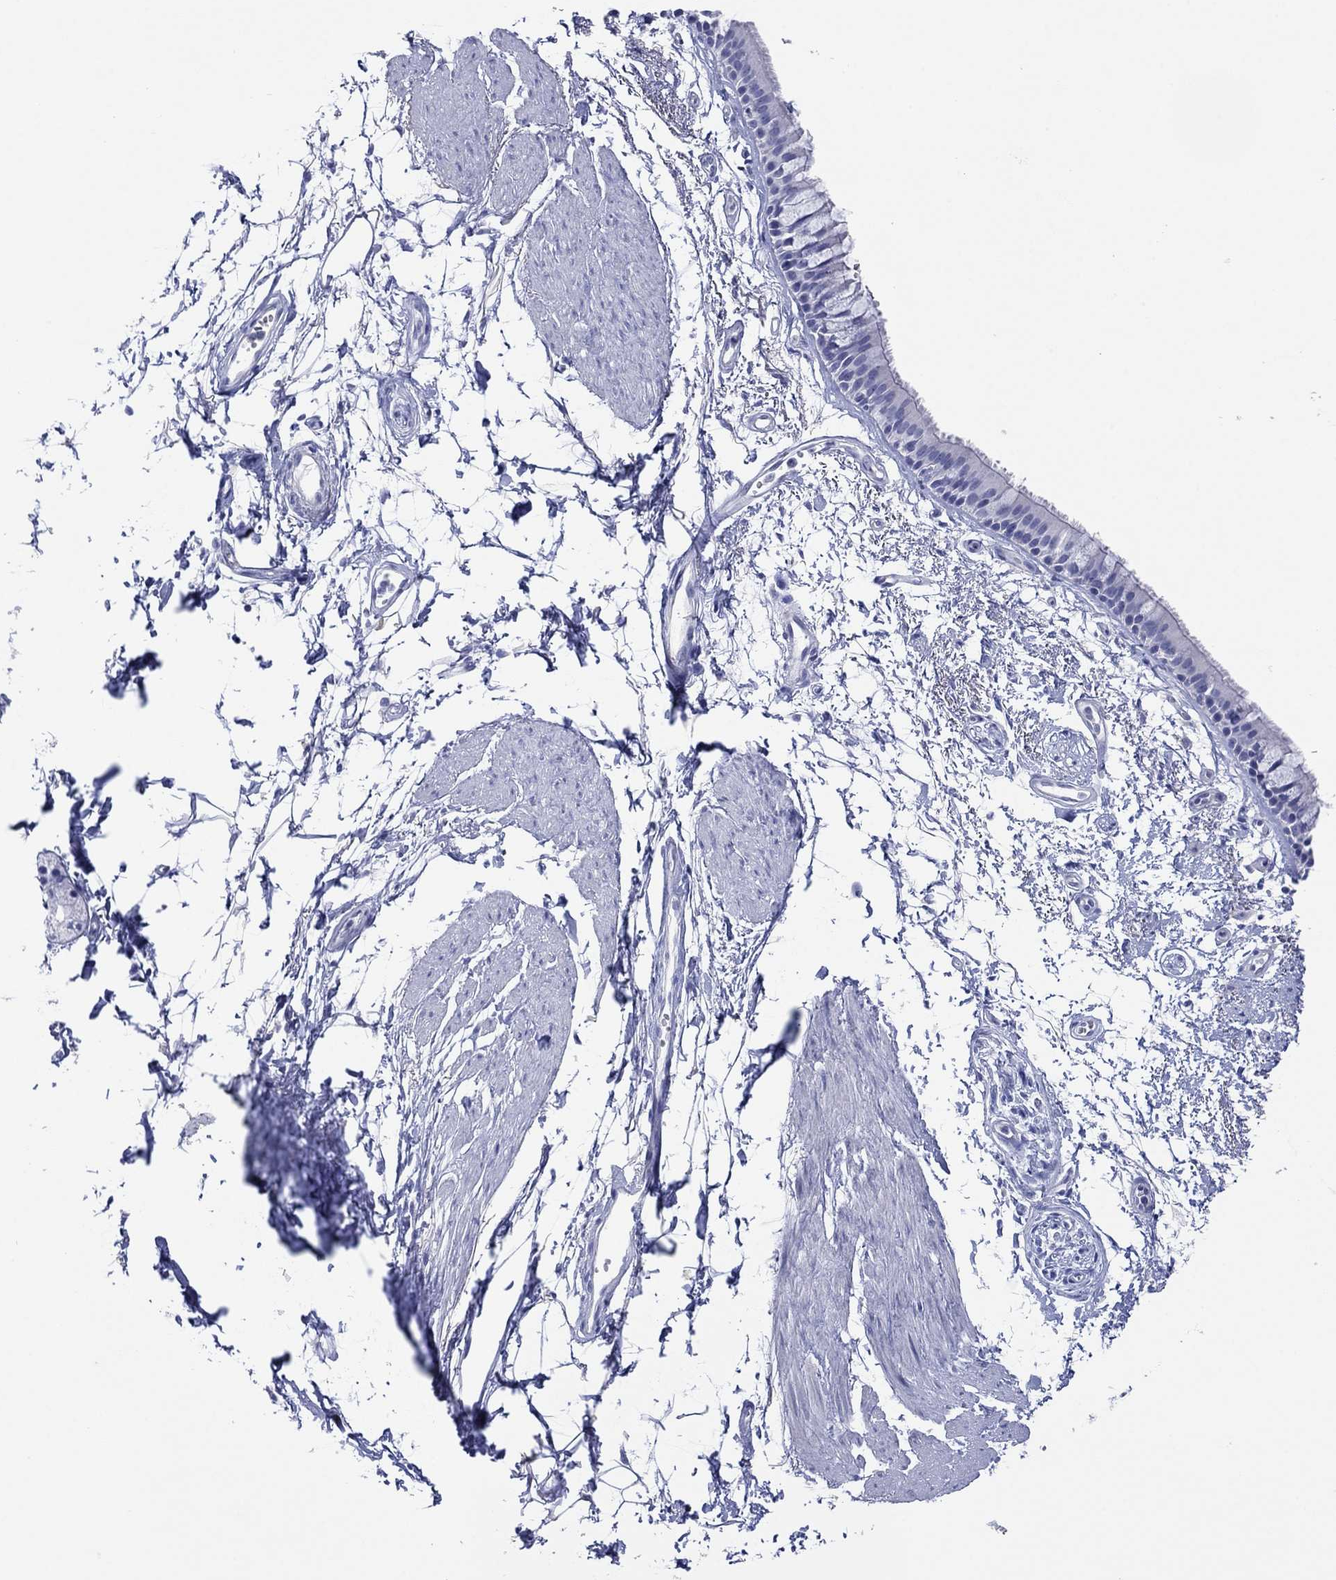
{"staining": {"intensity": "negative", "quantity": "none", "location": "none"}, "tissue": "bronchus", "cell_type": "Respiratory epithelial cells", "image_type": "normal", "snomed": [{"axis": "morphology", "description": "Normal tissue, NOS"}, {"axis": "topography", "description": "Cartilage tissue"}, {"axis": "topography", "description": "Bronchus"}], "caption": "Immunohistochemistry (IHC) micrograph of benign bronchus: human bronchus stained with DAB (3,3'-diaminobenzidine) shows no significant protein positivity in respiratory epithelial cells. (DAB (3,3'-diaminobenzidine) IHC with hematoxylin counter stain).", "gene": "MAGEB6", "patient": {"sex": "male", "age": 66}}